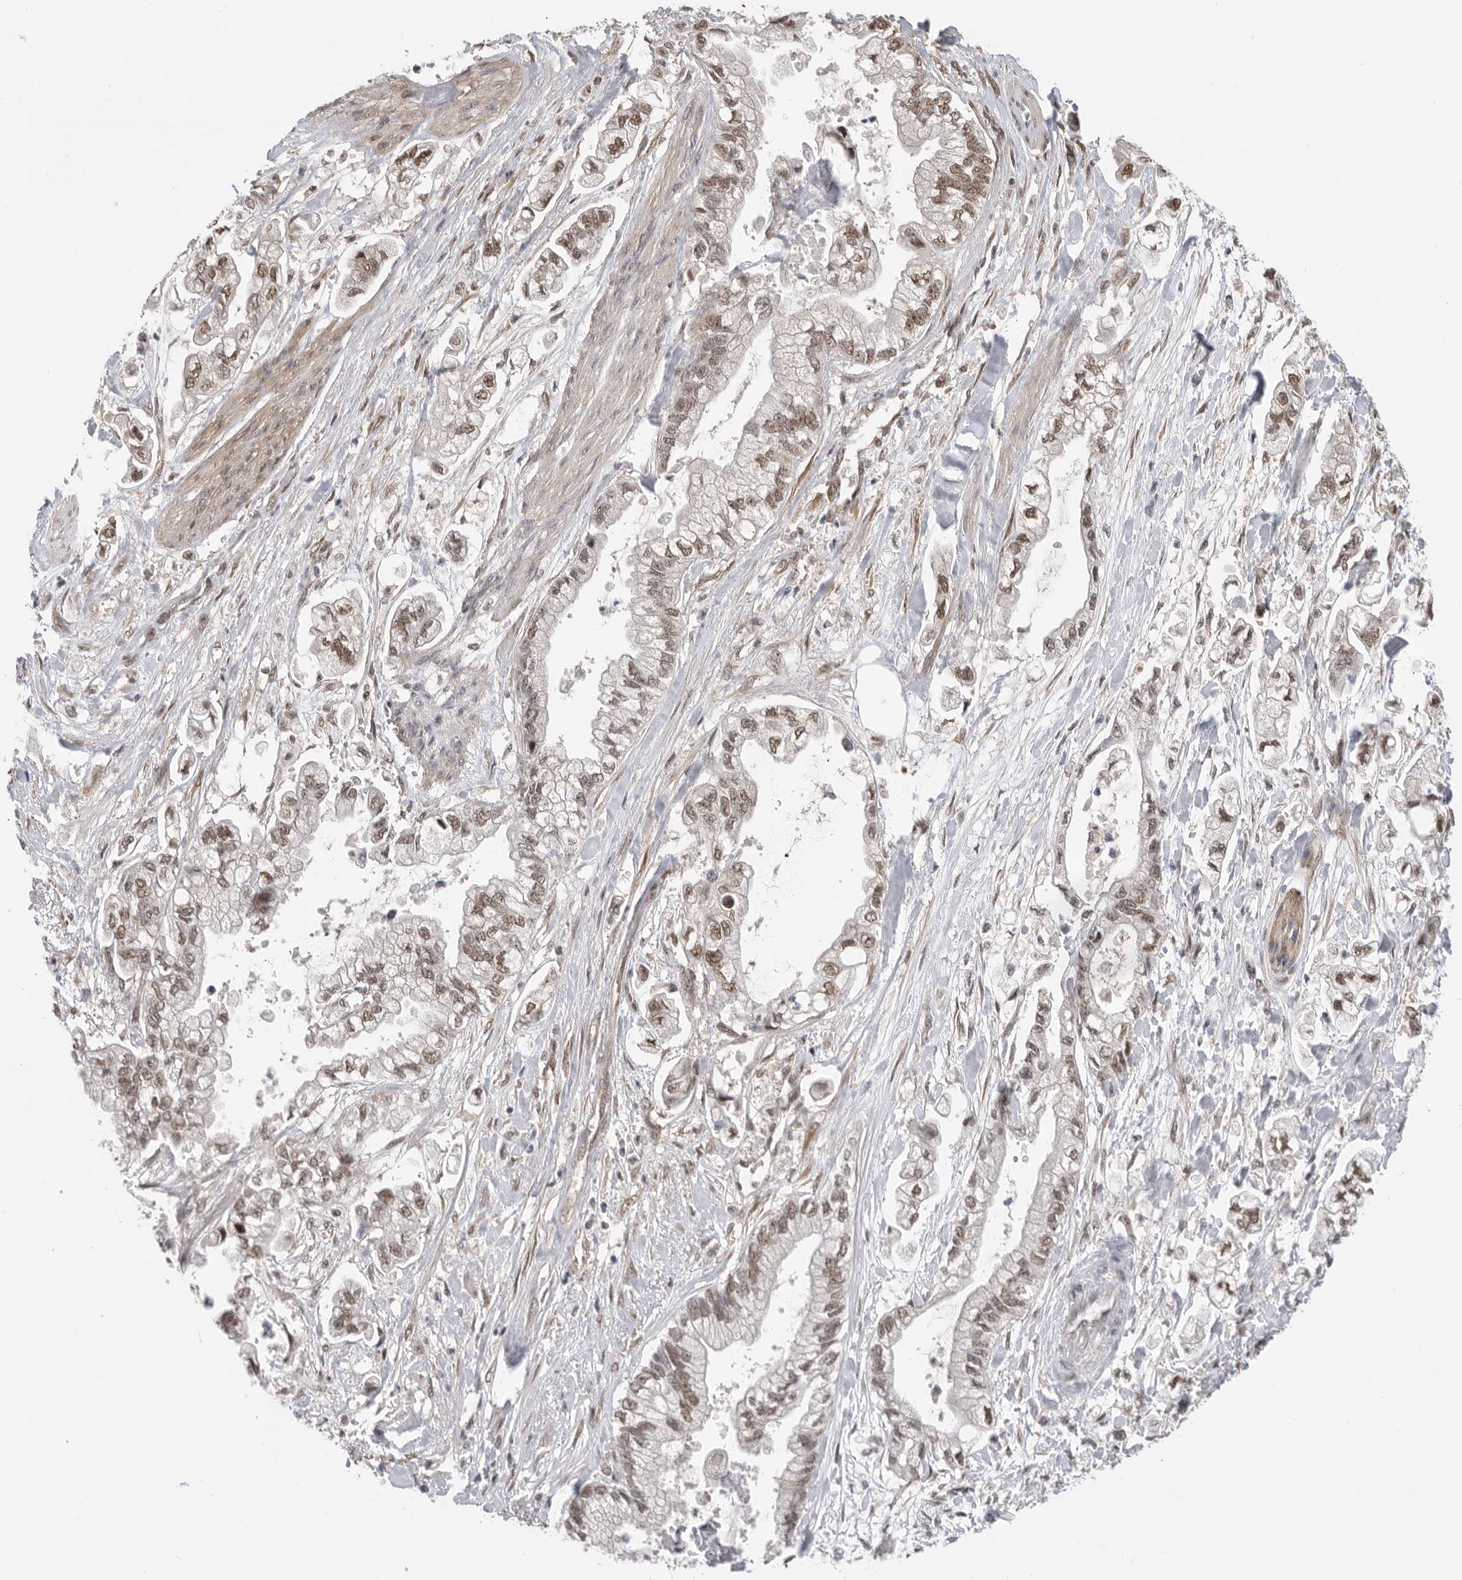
{"staining": {"intensity": "moderate", "quantity": ">75%", "location": "cytoplasmic/membranous,nuclear"}, "tissue": "stomach cancer", "cell_type": "Tumor cells", "image_type": "cancer", "snomed": [{"axis": "morphology", "description": "Normal tissue, NOS"}, {"axis": "morphology", "description": "Adenocarcinoma, NOS"}, {"axis": "topography", "description": "Stomach"}], "caption": "Immunohistochemistry (IHC) (DAB (3,3'-diaminobenzidine)) staining of adenocarcinoma (stomach) reveals moderate cytoplasmic/membranous and nuclear protein expression in about >75% of tumor cells.", "gene": "VPS50", "patient": {"sex": "male", "age": 62}}